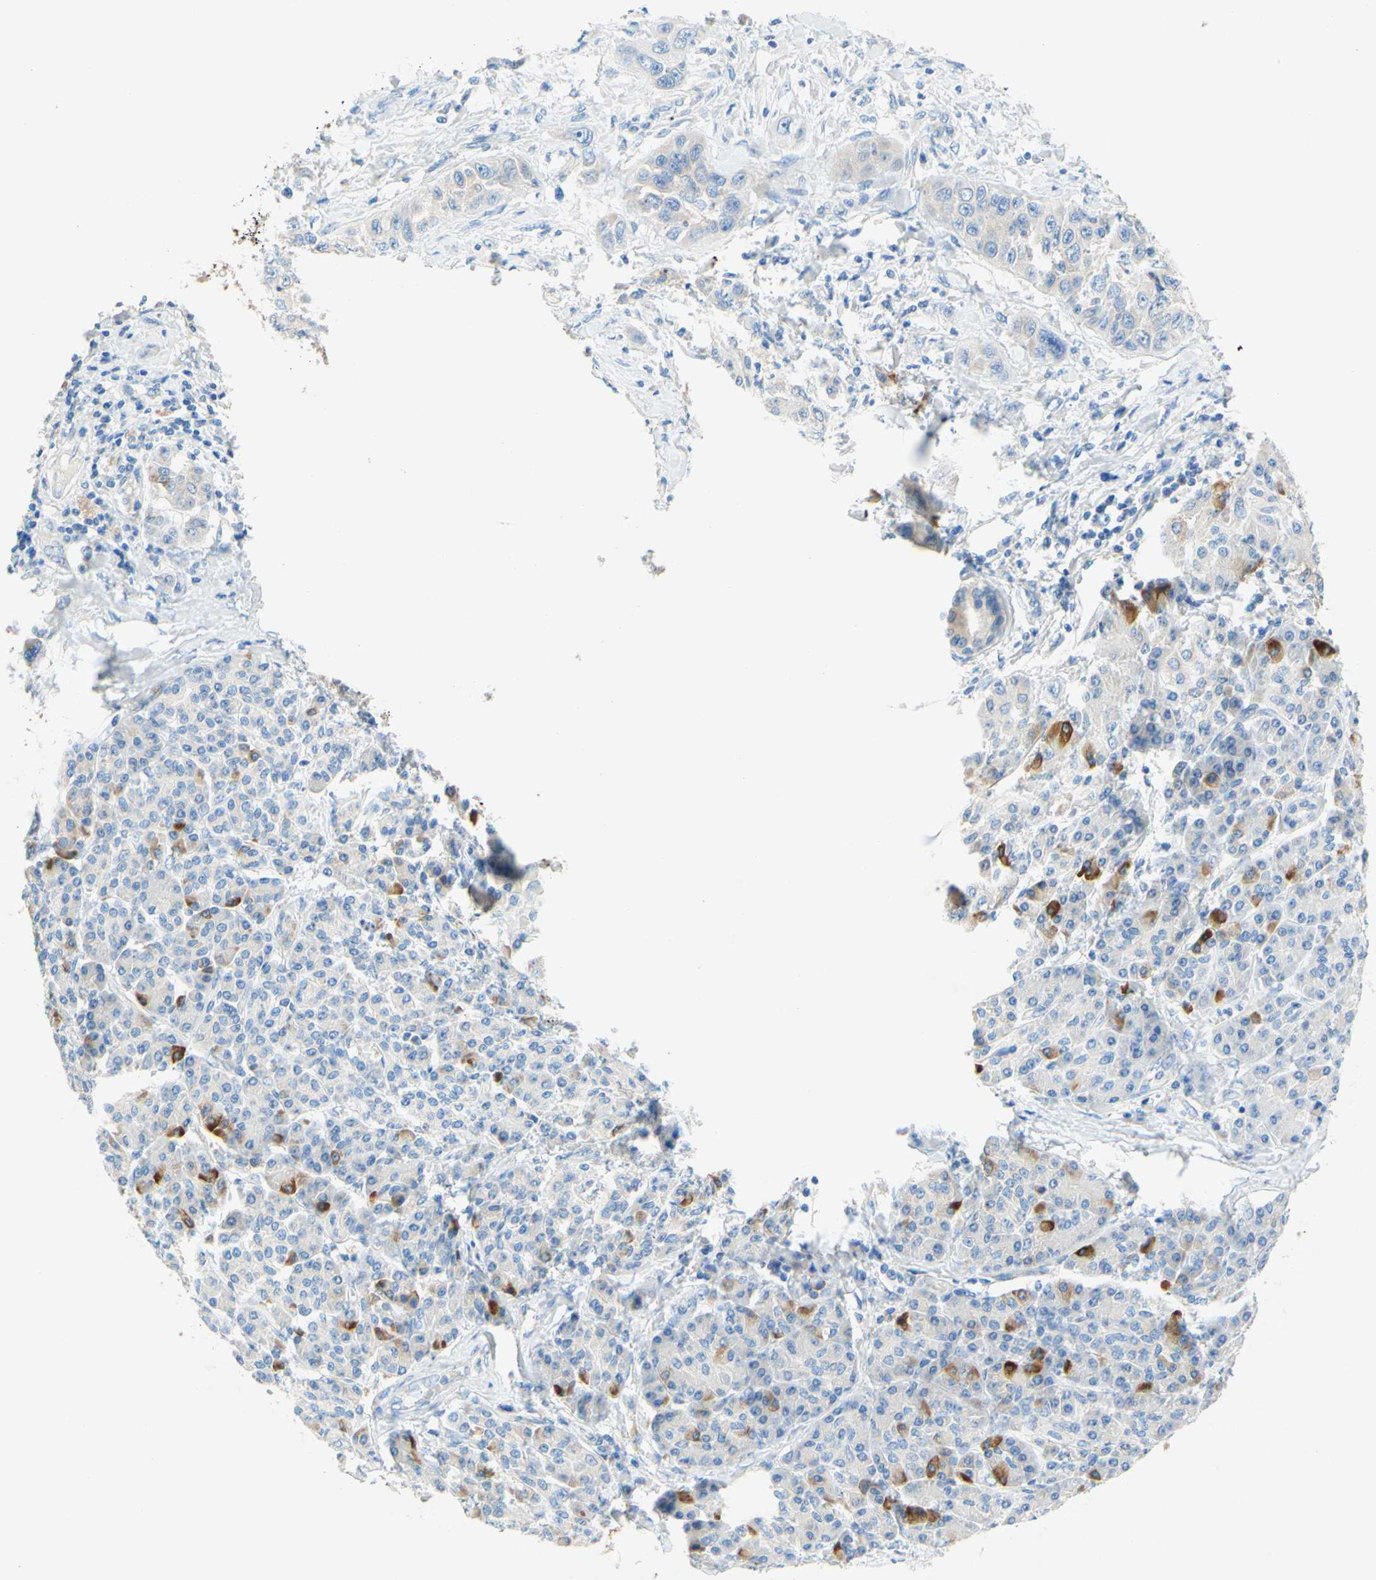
{"staining": {"intensity": "negative", "quantity": "none", "location": "none"}, "tissue": "pancreatic cancer", "cell_type": "Tumor cells", "image_type": "cancer", "snomed": [{"axis": "morphology", "description": "Adenocarcinoma, NOS"}, {"axis": "topography", "description": "Pancreas"}], "caption": "Immunohistochemistry (IHC) photomicrograph of pancreatic cancer stained for a protein (brown), which exhibits no staining in tumor cells. (DAB immunohistochemistry visualized using brightfield microscopy, high magnification).", "gene": "SLC46A1", "patient": {"sex": "female", "age": 70}}